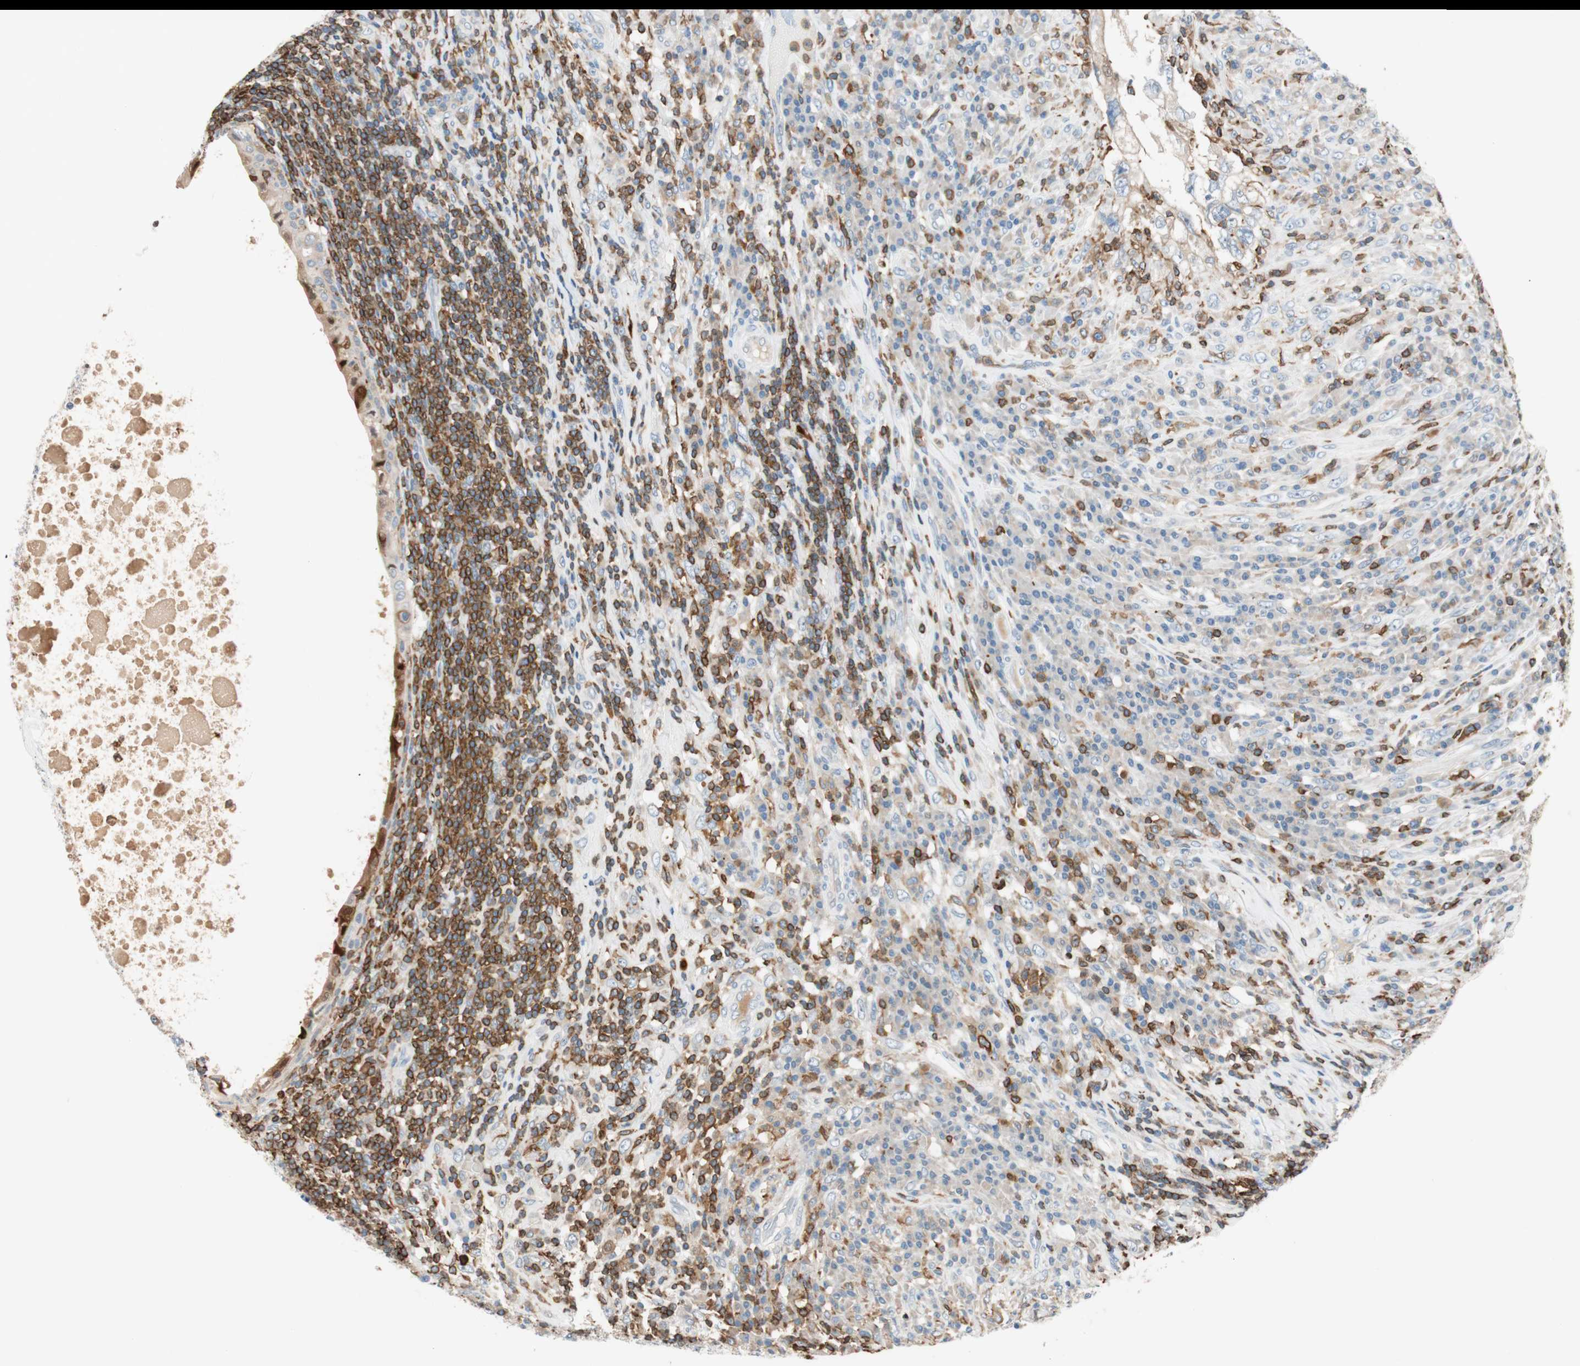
{"staining": {"intensity": "strong", "quantity": "<25%", "location": "cytoplasmic/membranous"}, "tissue": "testis cancer", "cell_type": "Tumor cells", "image_type": "cancer", "snomed": [{"axis": "morphology", "description": "Necrosis, NOS"}, {"axis": "morphology", "description": "Carcinoma, Embryonal, NOS"}, {"axis": "topography", "description": "Testis"}], "caption": "High-magnification brightfield microscopy of embryonal carcinoma (testis) stained with DAB (brown) and counterstained with hematoxylin (blue). tumor cells exhibit strong cytoplasmic/membranous staining is appreciated in about<25% of cells.", "gene": "HPGD", "patient": {"sex": "male", "age": 19}}